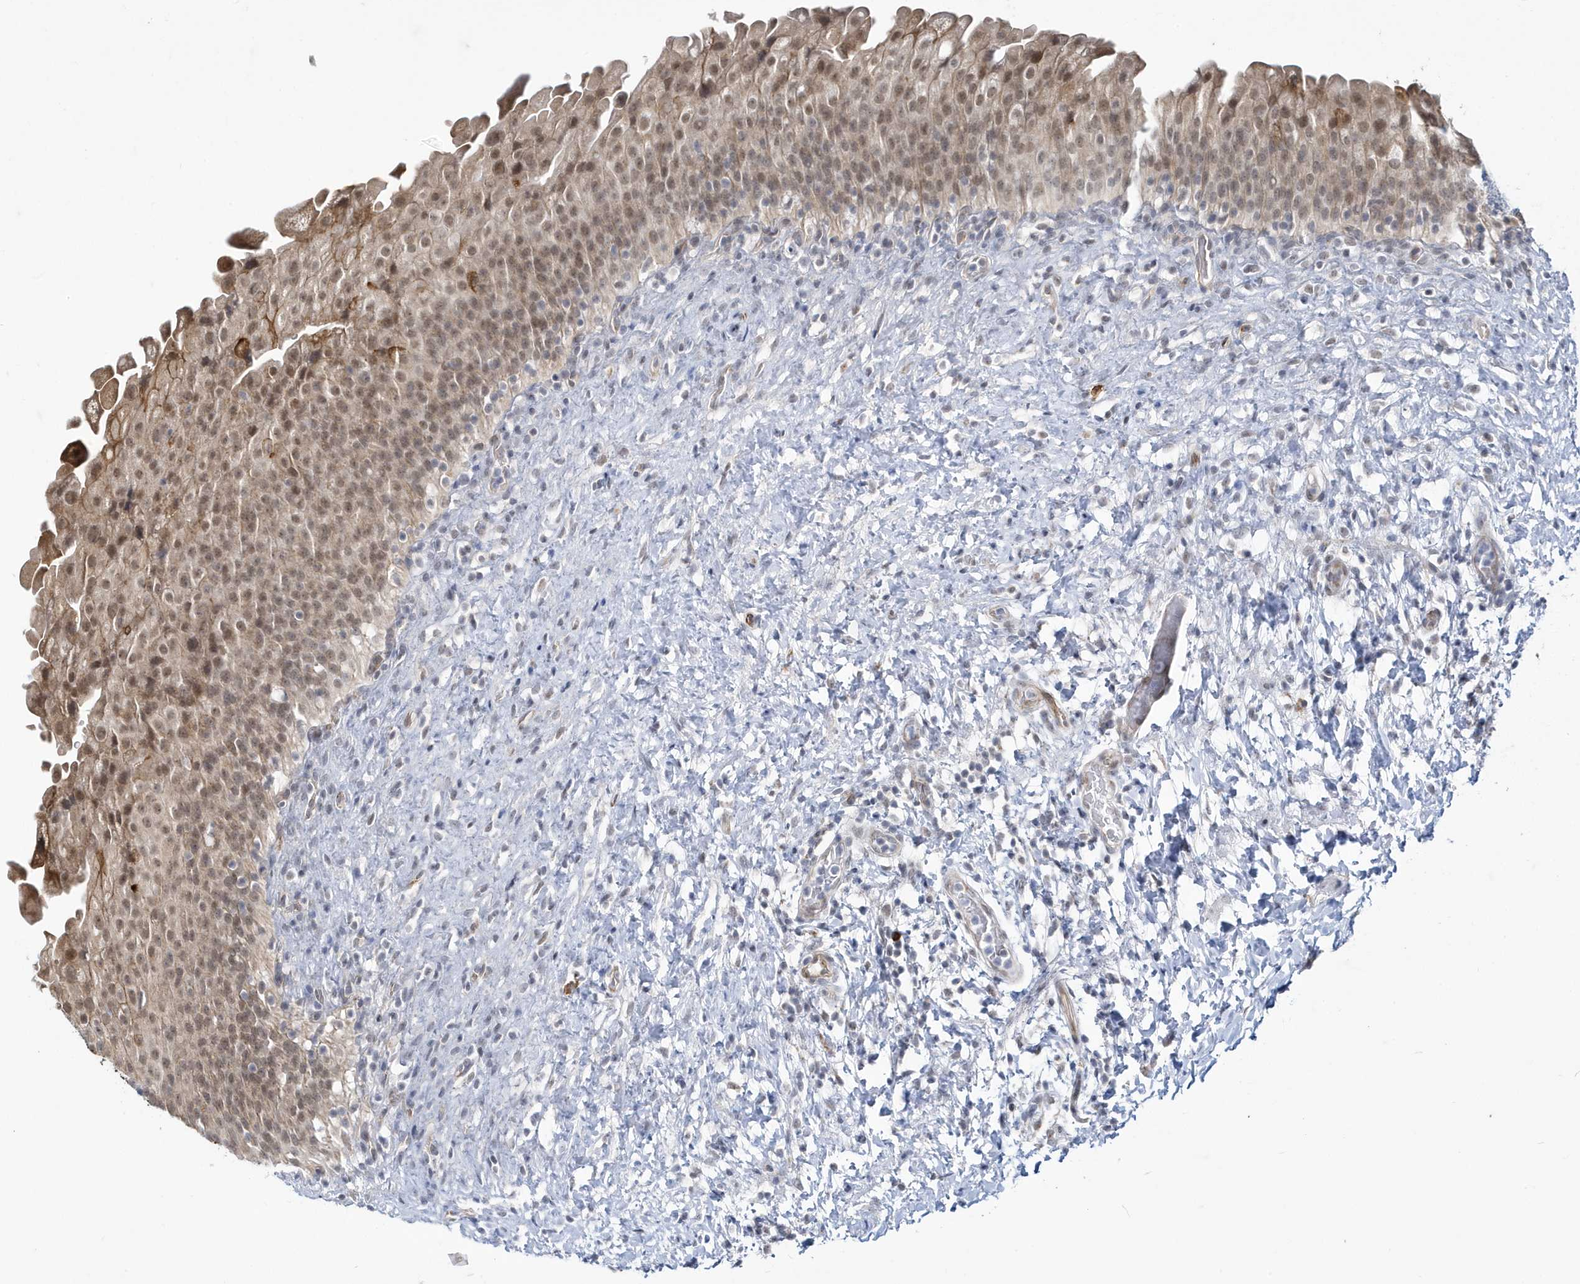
{"staining": {"intensity": "moderate", "quantity": ">75%", "location": "cytoplasmic/membranous,nuclear"}, "tissue": "urinary bladder", "cell_type": "Urothelial cells", "image_type": "normal", "snomed": [{"axis": "morphology", "description": "Normal tissue, NOS"}, {"axis": "topography", "description": "Urinary bladder"}], "caption": "Immunohistochemistry (IHC) staining of unremarkable urinary bladder, which exhibits medium levels of moderate cytoplasmic/membranous,nuclear positivity in about >75% of urothelial cells indicating moderate cytoplasmic/membranous,nuclear protein staining. The staining was performed using DAB (3,3'-diaminobenzidine) (brown) for protein detection and nuclei were counterstained in hematoxylin (blue).", "gene": "ZNF654", "patient": {"sex": "female", "age": 27}}